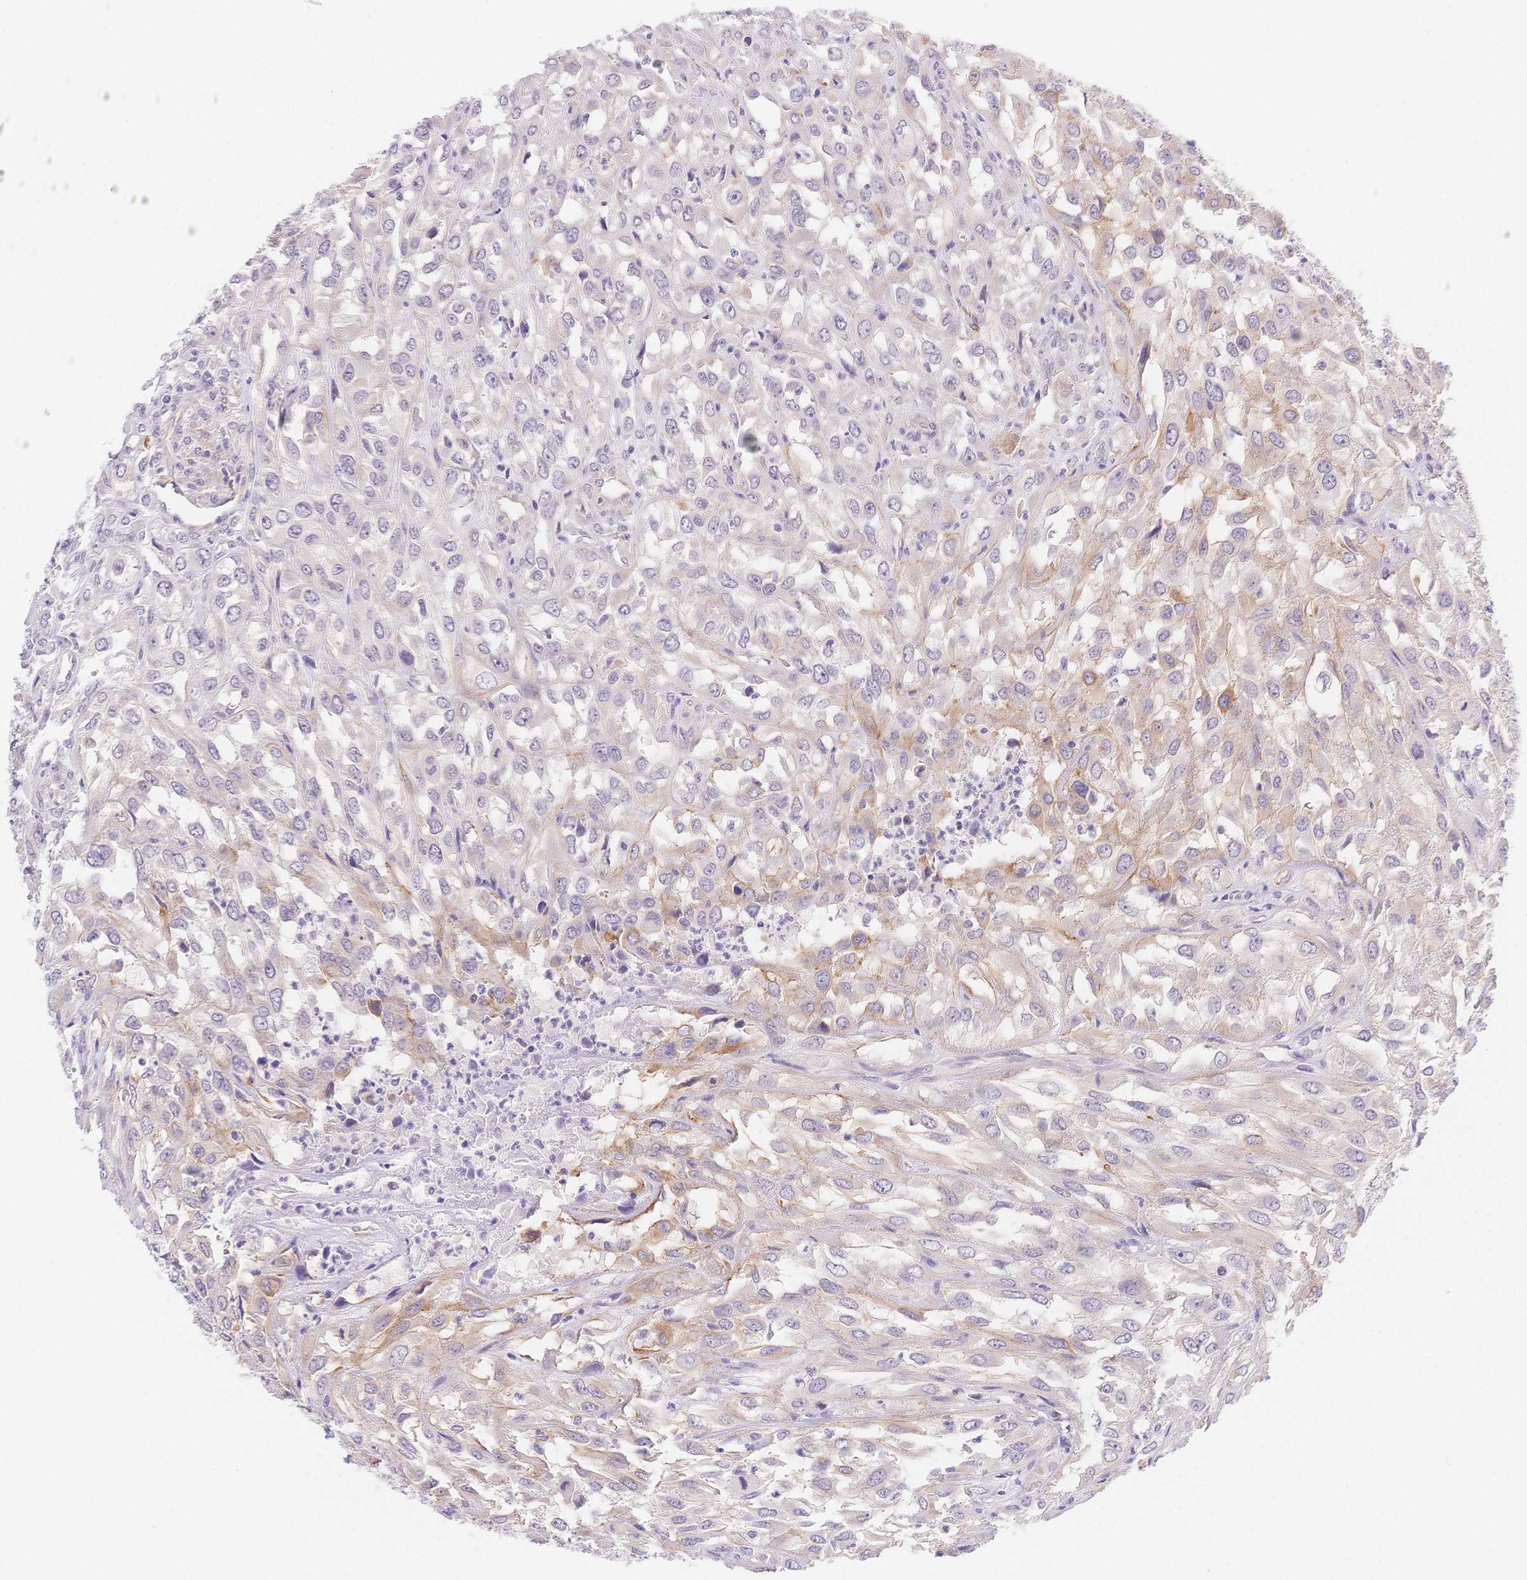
{"staining": {"intensity": "moderate", "quantity": "<25%", "location": "cytoplasmic/membranous"}, "tissue": "urothelial cancer", "cell_type": "Tumor cells", "image_type": "cancer", "snomed": [{"axis": "morphology", "description": "Urothelial carcinoma, High grade"}, {"axis": "topography", "description": "Urinary bladder"}], "caption": "Tumor cells demonstrate low levels of moderate cytoplasmic/membranous staining in approximately <25% of cells in human high-grade urothelial carcinoma.", "gene": "CSN1S1", "patient": {"sex": "male", "age": 67}}